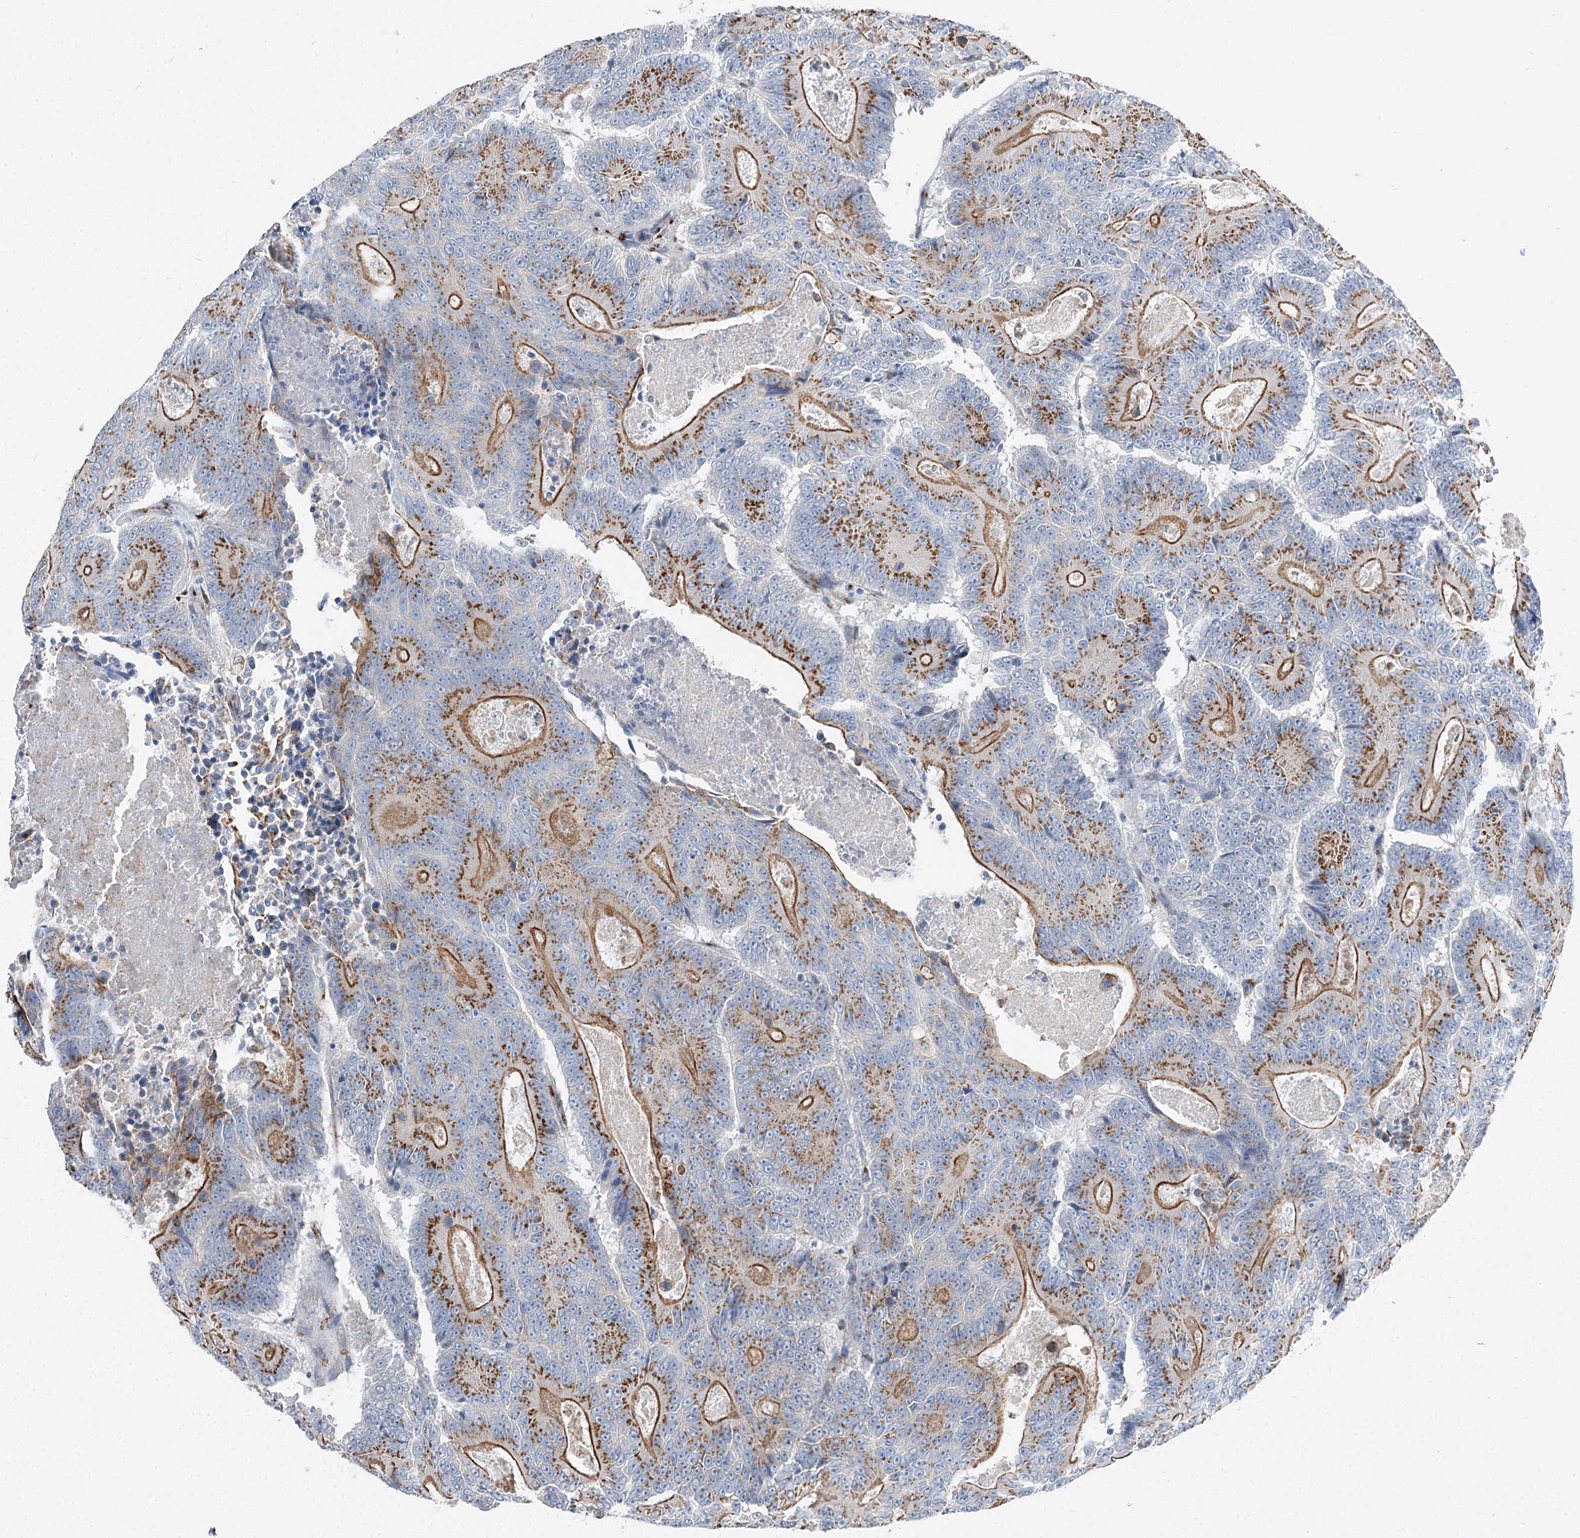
{"staining": {"intensity": "moderate", "quantity": ">75%", "location": "cytoplasmic/membranous"}, "tissue": "colorectal cancer", "cell_type": "Tumor cells", "image_type": "cancer", "snomed": [{"axis": "morphology", "description": "Adenocarcinoma, NOS"}, {"axis": "topography", "description": "Colon"}], "caption": "The micrograph shows staining of colorectal adenocarcinoma, revealing moderate cytoplasmic/membranous protein positivity (brown color) within tumor cells.", "gene": "TMEM165", "patient": {"sex": "male", "age": 83}}